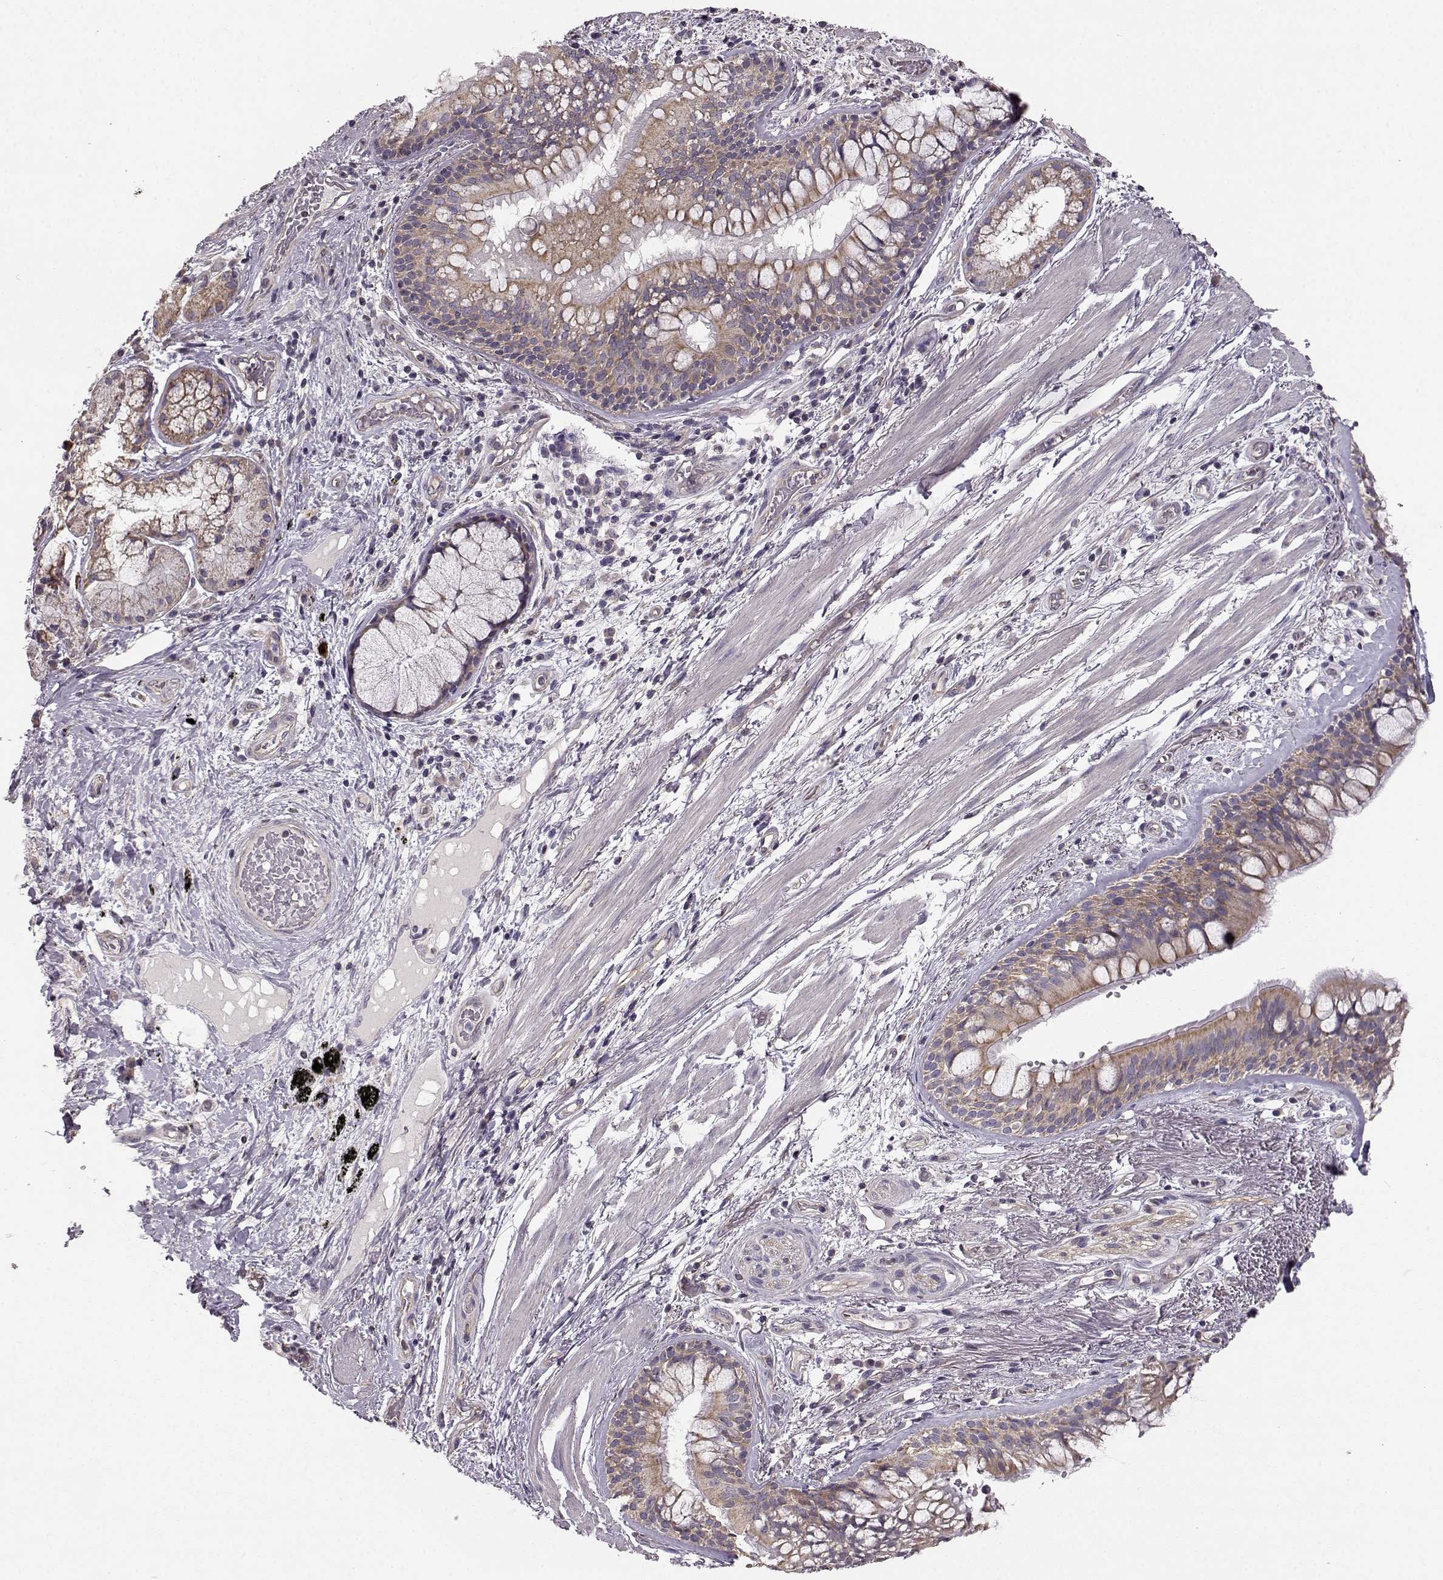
{"staining": {"intensity": "moderate", "quantity": ">75%", "location": "cytoplasmic/membranous"}, "tissue": "bronchus", "cell_type": "Respiratory epithelial cells", "image_type": "normal", "snomed": [{"axis": "morphology", "description": "Normal tissue, NOS"}, {"axis": "topography", "description": "Bronchus"}, {"axis": "topography", "description": "Lung"}], "caption": "Immunohistochemistry (IHC) image of normal bronchus: human bronchus stained using immunohistochemistry (IHC) shows medium levels of moderate protein expression localized specifically in the cytoplasmic/membranous of respiratory epithelial cells, appearing as a cytoplasmic/membranous brown color.", "gene": "ERBB3", "patient": {"sex": "female", "age": 57}}